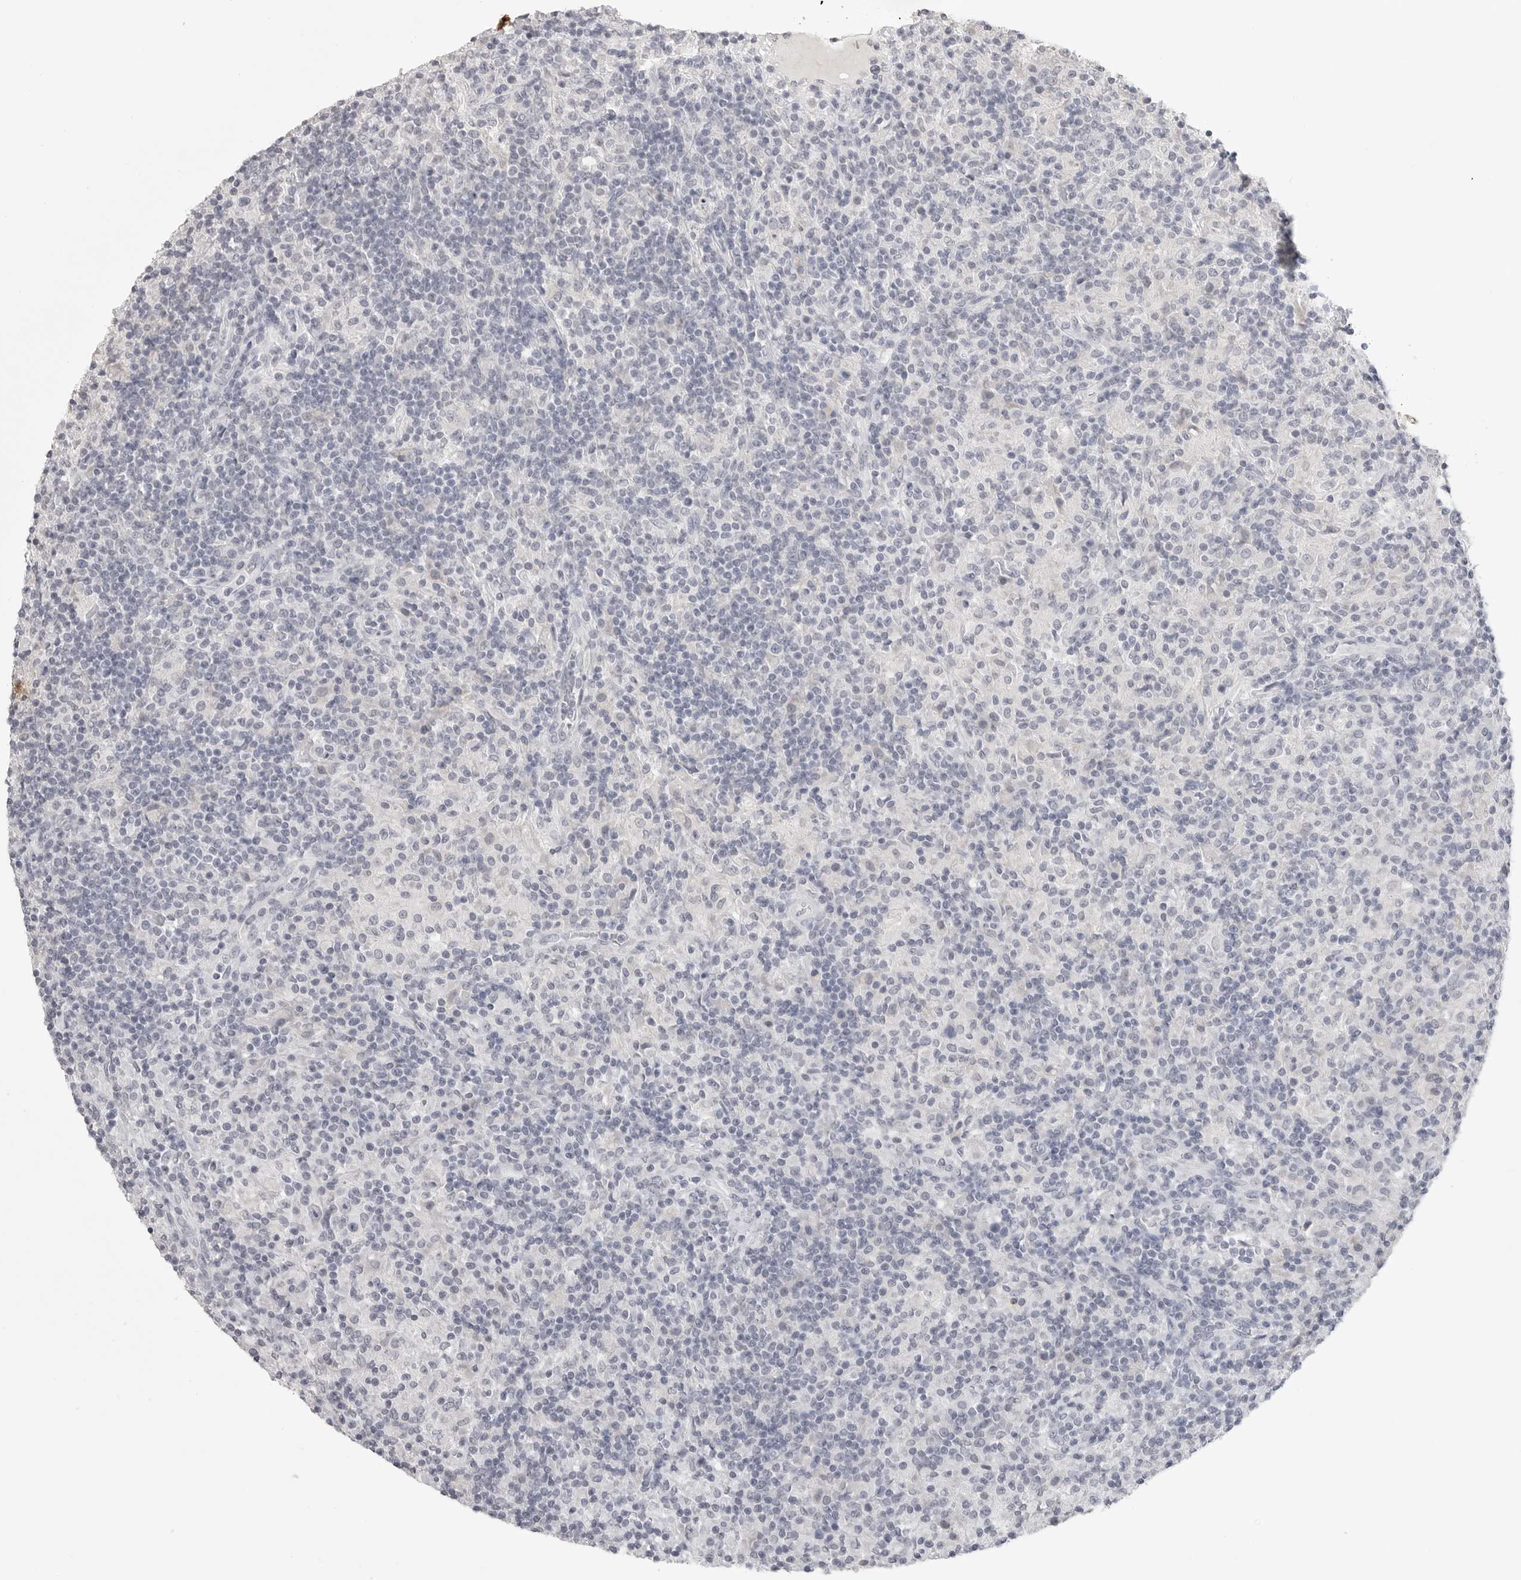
{"staining": {"intensity": "negative", "quantity": "none", "location": "none"}, "tissue": "lymphoma", "cell_type": "Tumor cells", "image_type": "cancer", "snomed": [{"axis": "morphology", "description": "Hodgkin's disease, NOS"}, {"axis": "topography", "description": "Lymph node"}], "caption": "There is no significant positivity in tumor cells of lymphoma. (DAB (3,3'-diaminobenzidine) IHC, high magnification).", "gene": "PRSS1", "patient": {"sex": "male", "age": 70}}